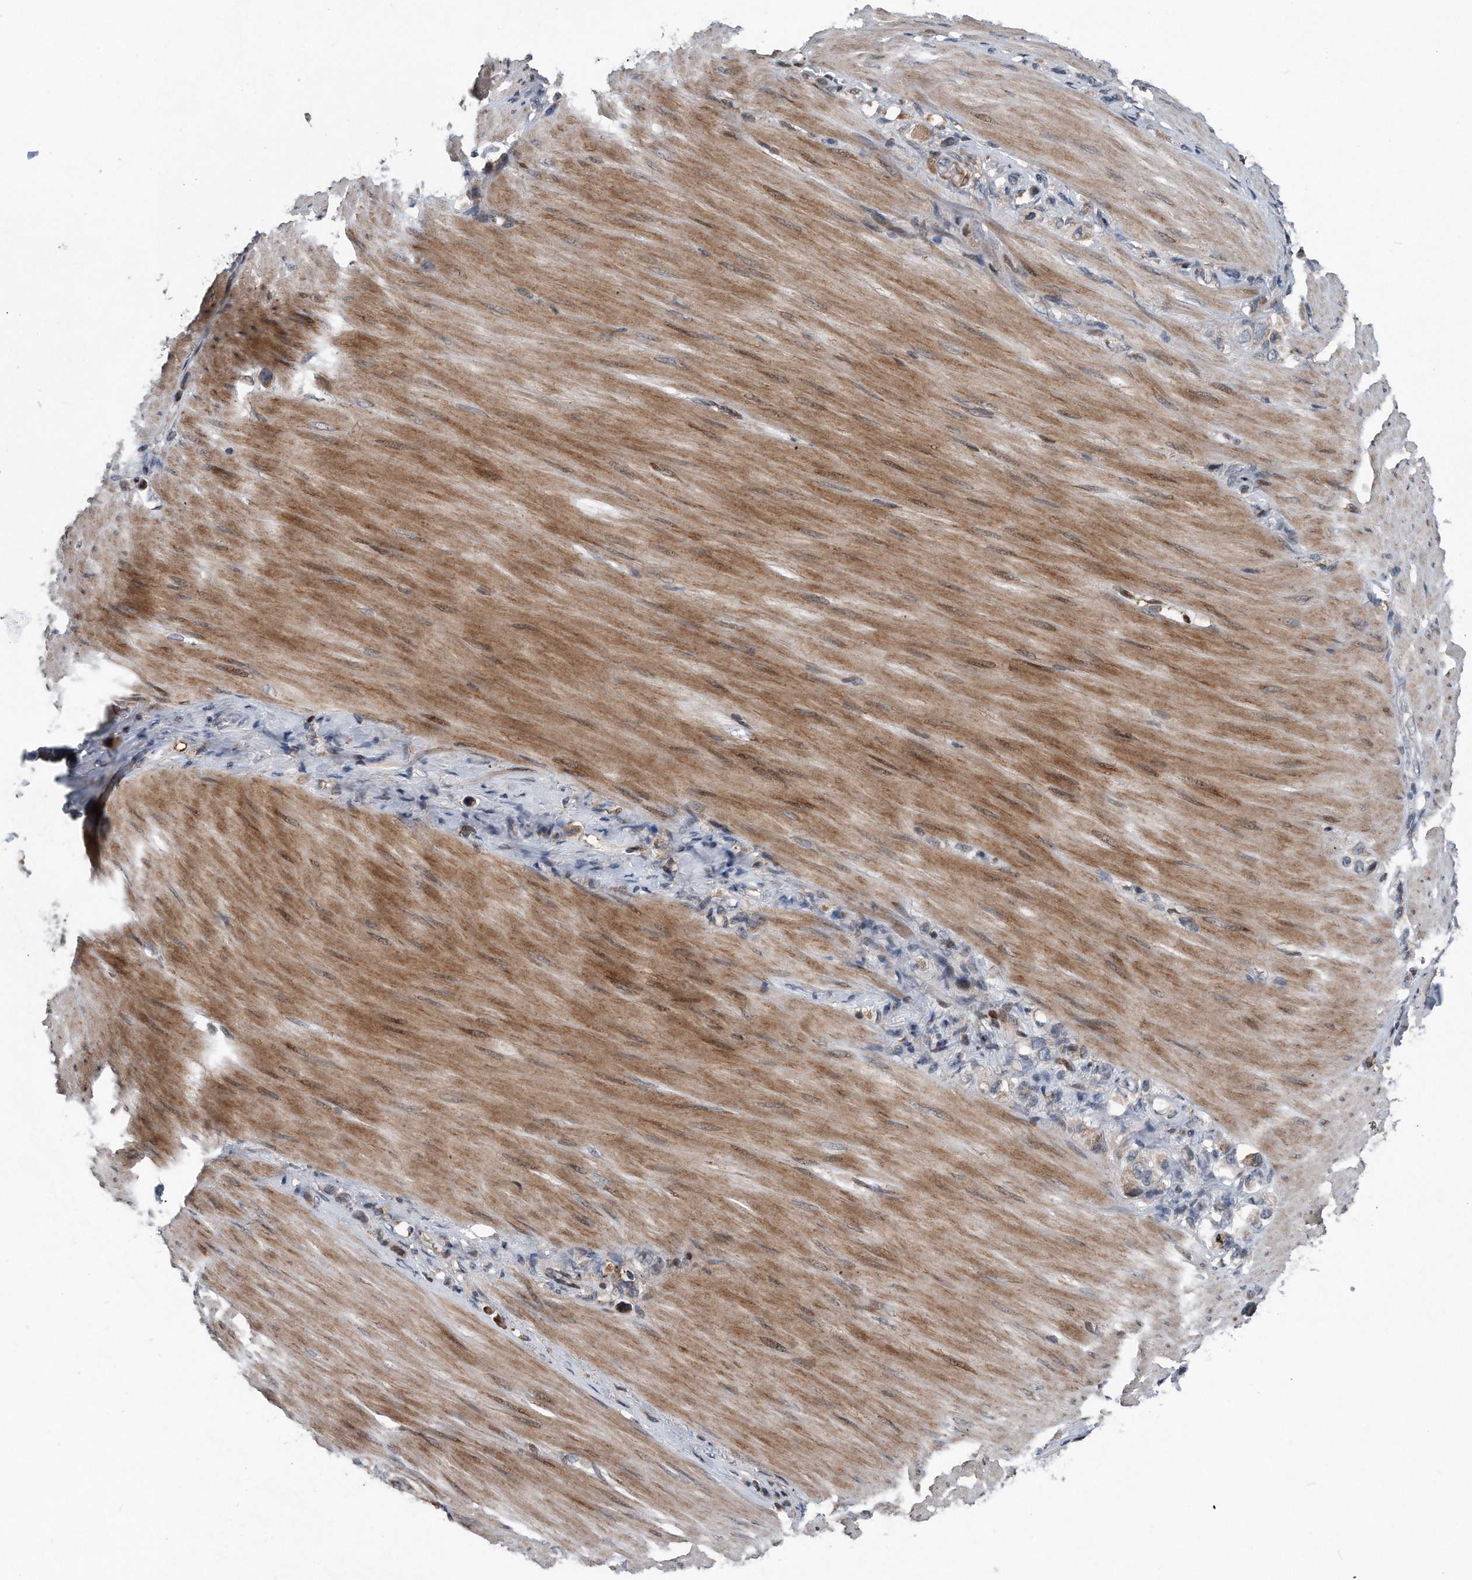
{"staining": {"intensity": "moderate", "quantity": "<25%", "location": "cytoplasmic/membranous"}, "tissue": "stomach cancer", "cell_type": "Tumor cells", "image_type": "cancer", "snomed": [{"axis": "morphology", "description": "Adenocarcinoma, NOS"}, {"axis": "topography", "description": "Stomach"}], "caption": "Moderate cytoplasmic/membranous protein staining is present in about <25% of tumor cells in stomach adenocarcinoma.", "gene": "DST", "patient": {"sex": "female", "age": 65}}